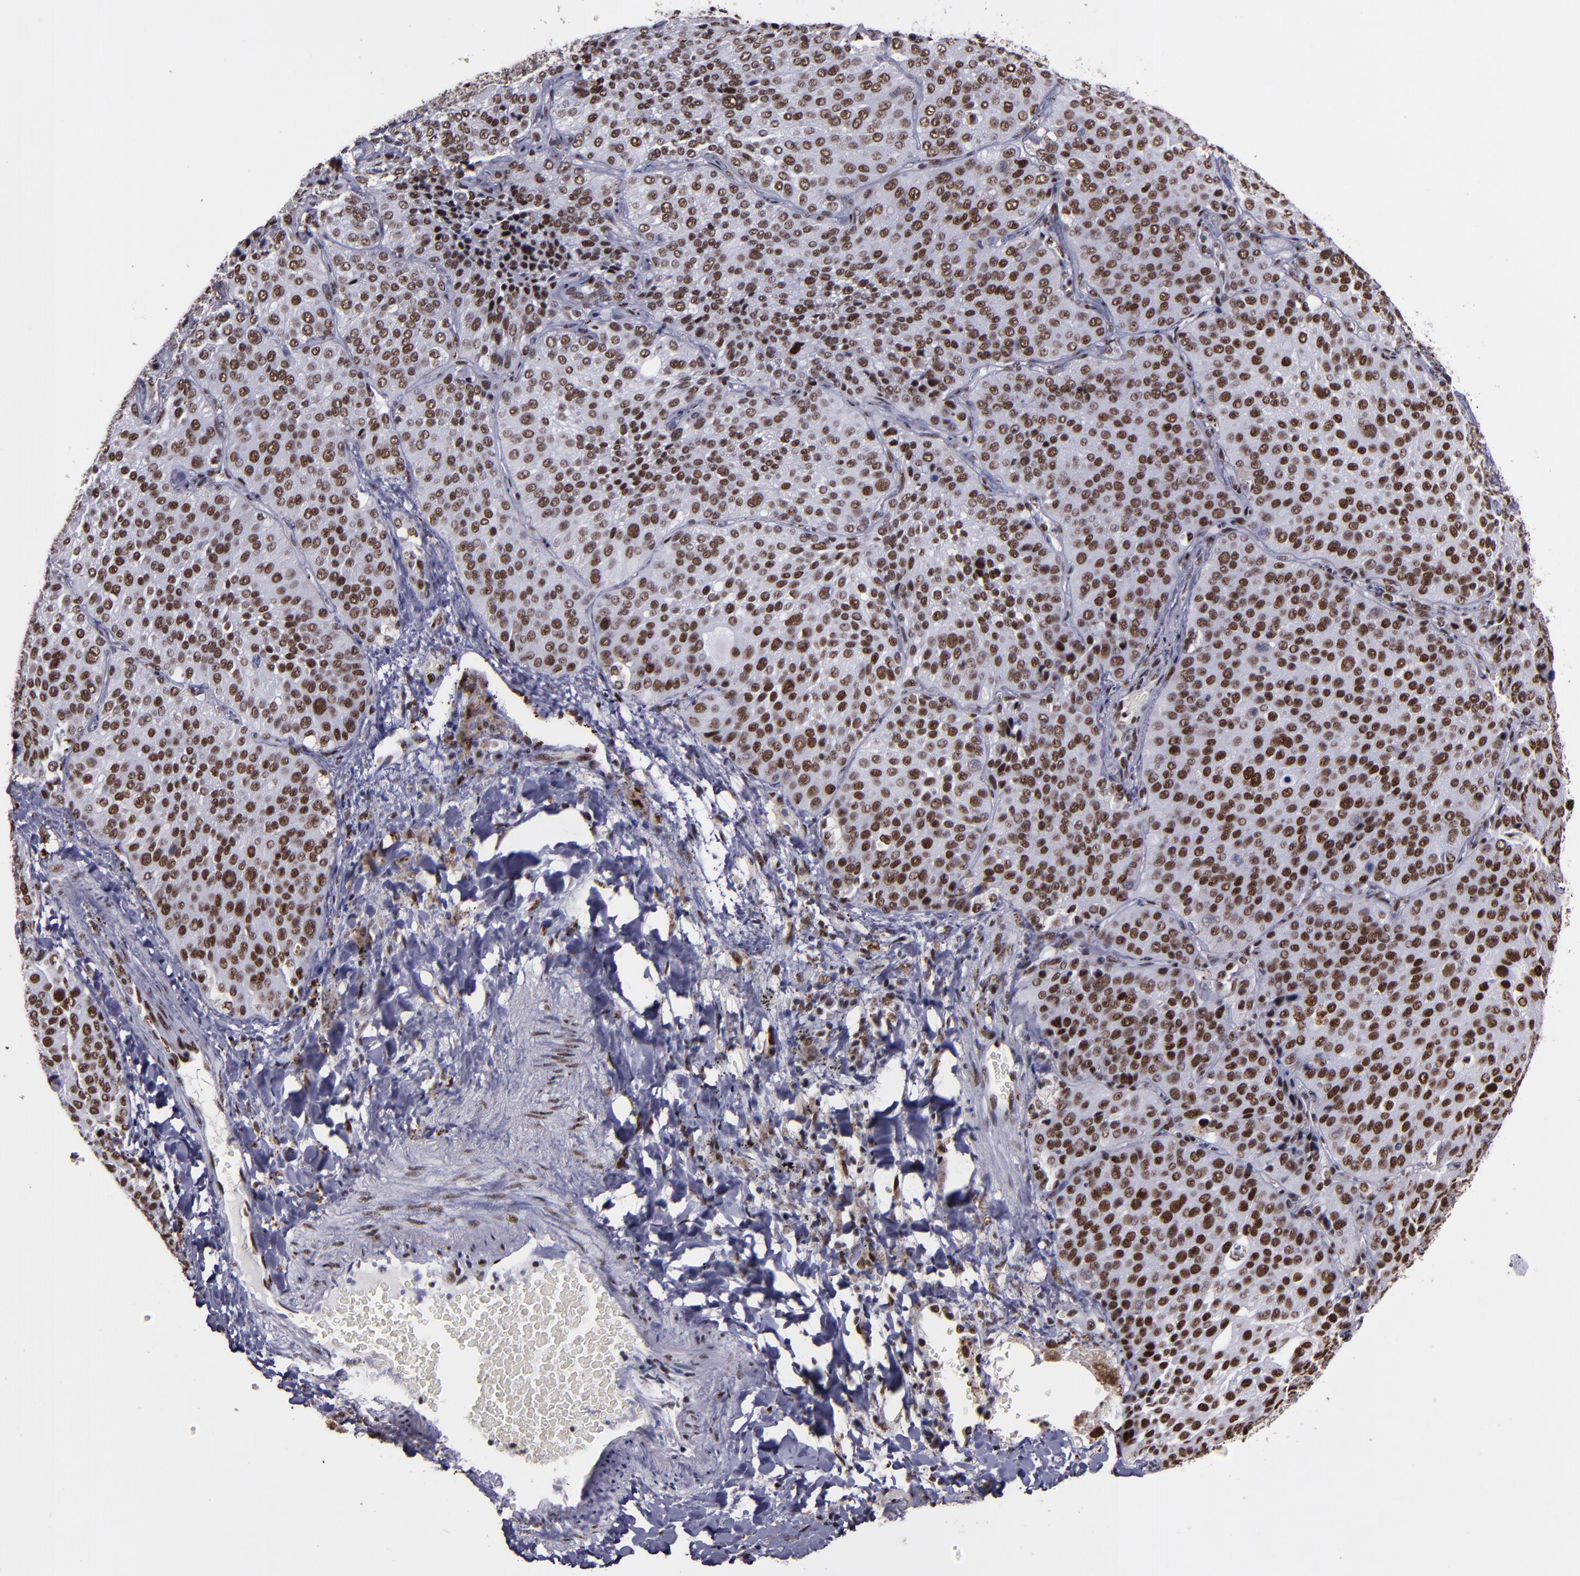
{"staining": {"intensity": "moderate", "quantity": ">75%", "location": "nuclear"}, "tissue": "lung cancer", "cell_type": "Tumor cells", "image_type": "cancer", "snomed": [{"axis": "morphology", "description": "Squamous cell carcinoma, NOS"}, {"axis": "topography", "description": "Lung"}], "caption": "This histopathology image reveals lung cancer (squamous cell carcinoma) stained with immunohistochemistry to label a protein in brown. The nuclear of tumor cells show moderate positivity for the protein. Nuclei are counter-stained blue.", "gene": "PPP4R3A", "patient": {"sex": "male", "age": 54}}